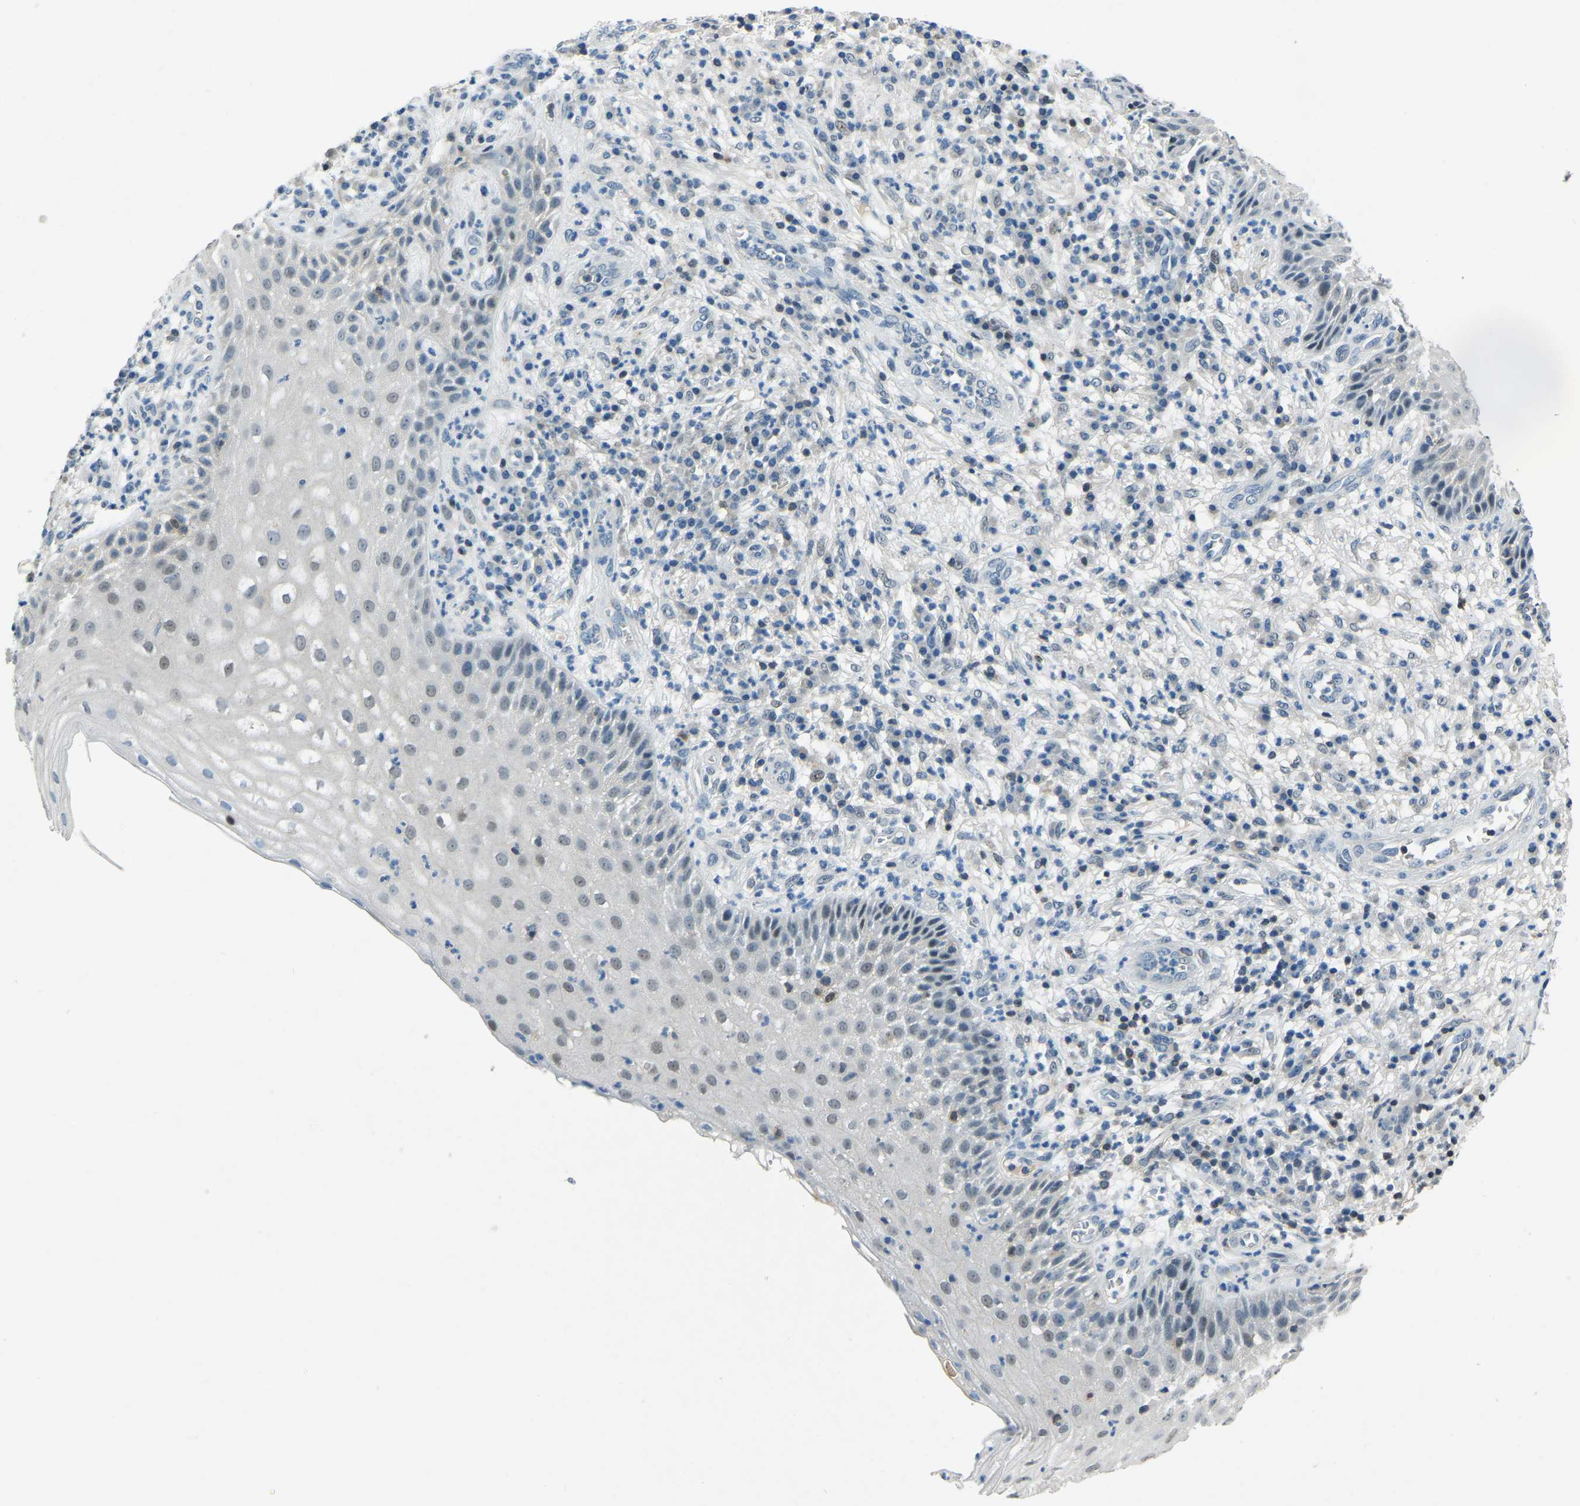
{"staining": {"intensity": "negative", "quantity": "none", "location": "none"}, "tissue": "cervical cancer", "cell_type": "Tumor cells", "image_type": "cancer", "snomed": [{"axis": "morphology", "description": "Squamous cell carcinoma, NOS"}, {"axis": "topography", "description": "Cervix"}], "caption": "Human squamous cell carcinoma (cervical) stained for a protein using IHC exhibits no expression in tumor cells.", "gene": "XIRP1", "patient": {"sex": "female", "age": 34}}